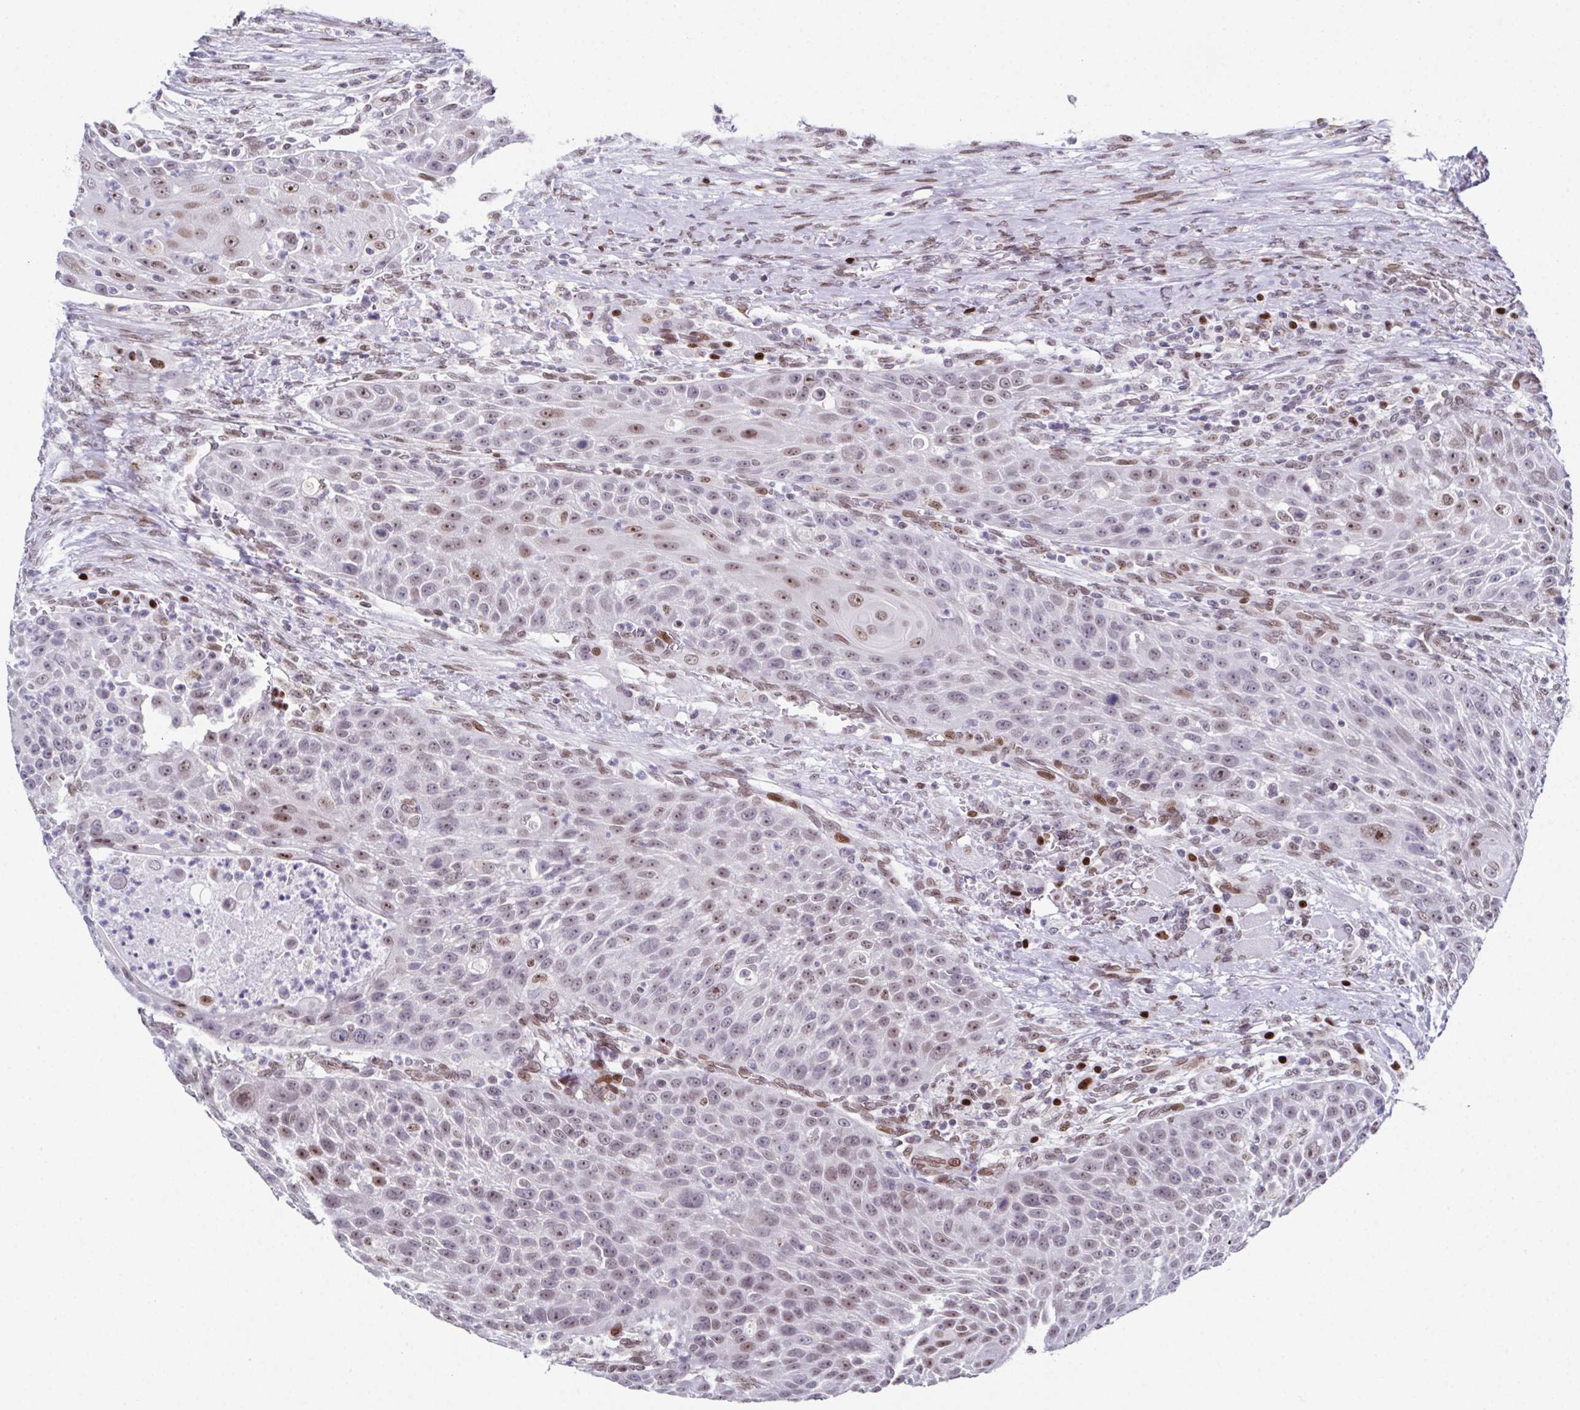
{"staining": {"intensity": "moderate", "quantity": "<25%", "location": "nuclear"}, "tissue": "head and neck cancer", "cell_type": "Tumor cells", "image_type": "cancer", "snomed": [{"axis": "morphology", "description": "Squamous cell carcinoma, NOS"}, {"axis": "topography", "description": "Head-Neck"}], "caption": "A brown stain shows moderate nuclear positivity of a protein in squamous cell carcinoma (head and neck) tumor cells. The staining was performed using DAB, with brown indicating positive protein expression. Nuclei are stained blue with hematoxylin.", "gene": "RB1", "patient": {"sex": "male", "age": 69}}